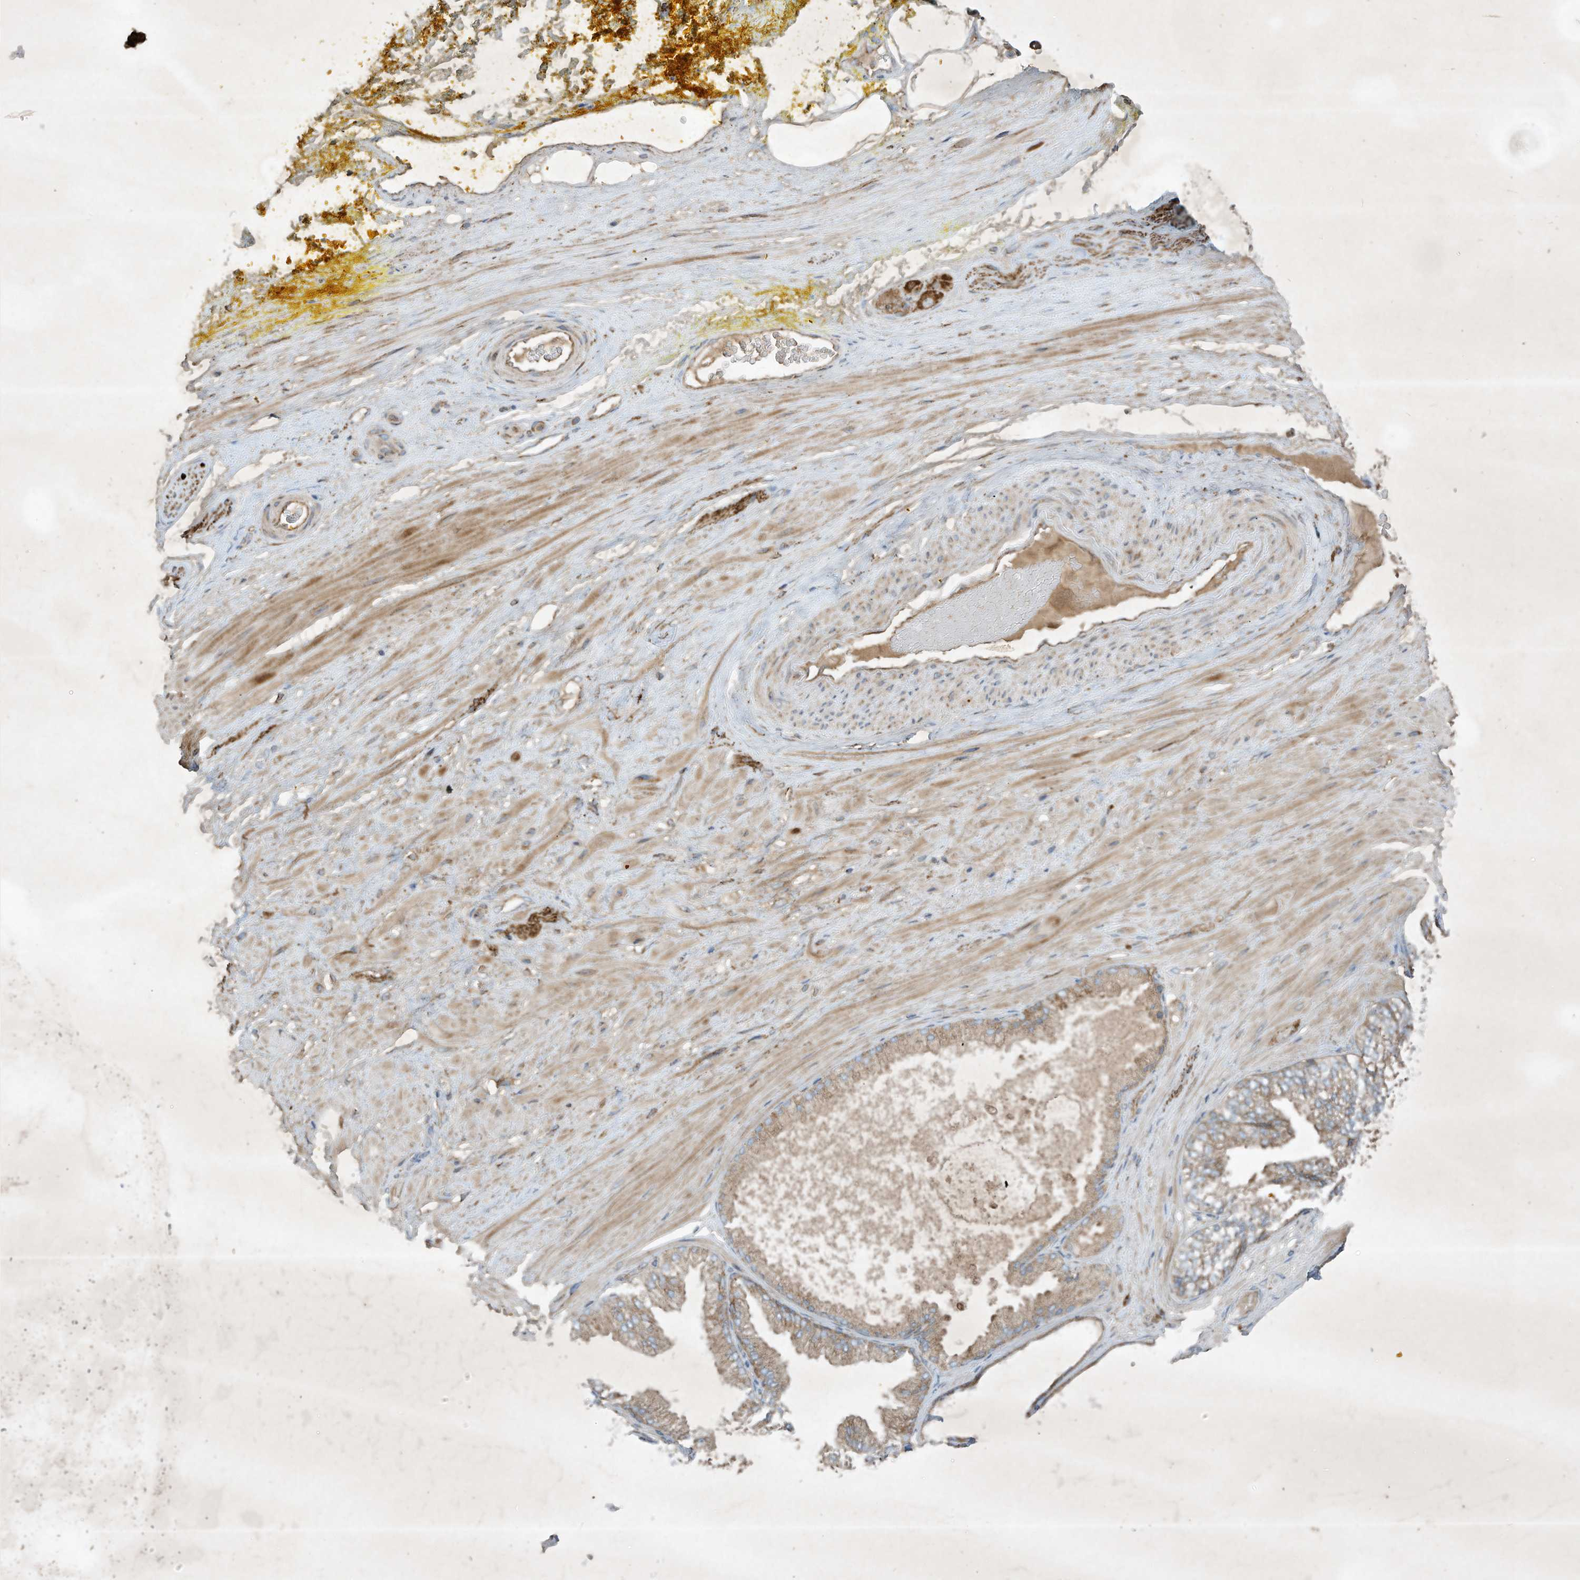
{"staining": {"intensity": "negative", "quantity": "none", "location": "none"}, "tissue": "adipose tissue", "cell_type": "Adipocytes", "image_type": "normal", "snomed": [{"axis": "morphology", "description": "Normal tissue, NOS"}, {"axis": "morphology", "description": "Adenocarcinoma, Low grade"}, {"axis": "topography", "description": "Prostate"}, {"axis": "topography", "description": "Peripheral nerve tissue"}], "caption": "This is an IHC micrograph of normal human adipose tissue. There is no staining in adipocytes.", "gene": "SYNJ2", "patient": {"sex": "male", "age": 63}}